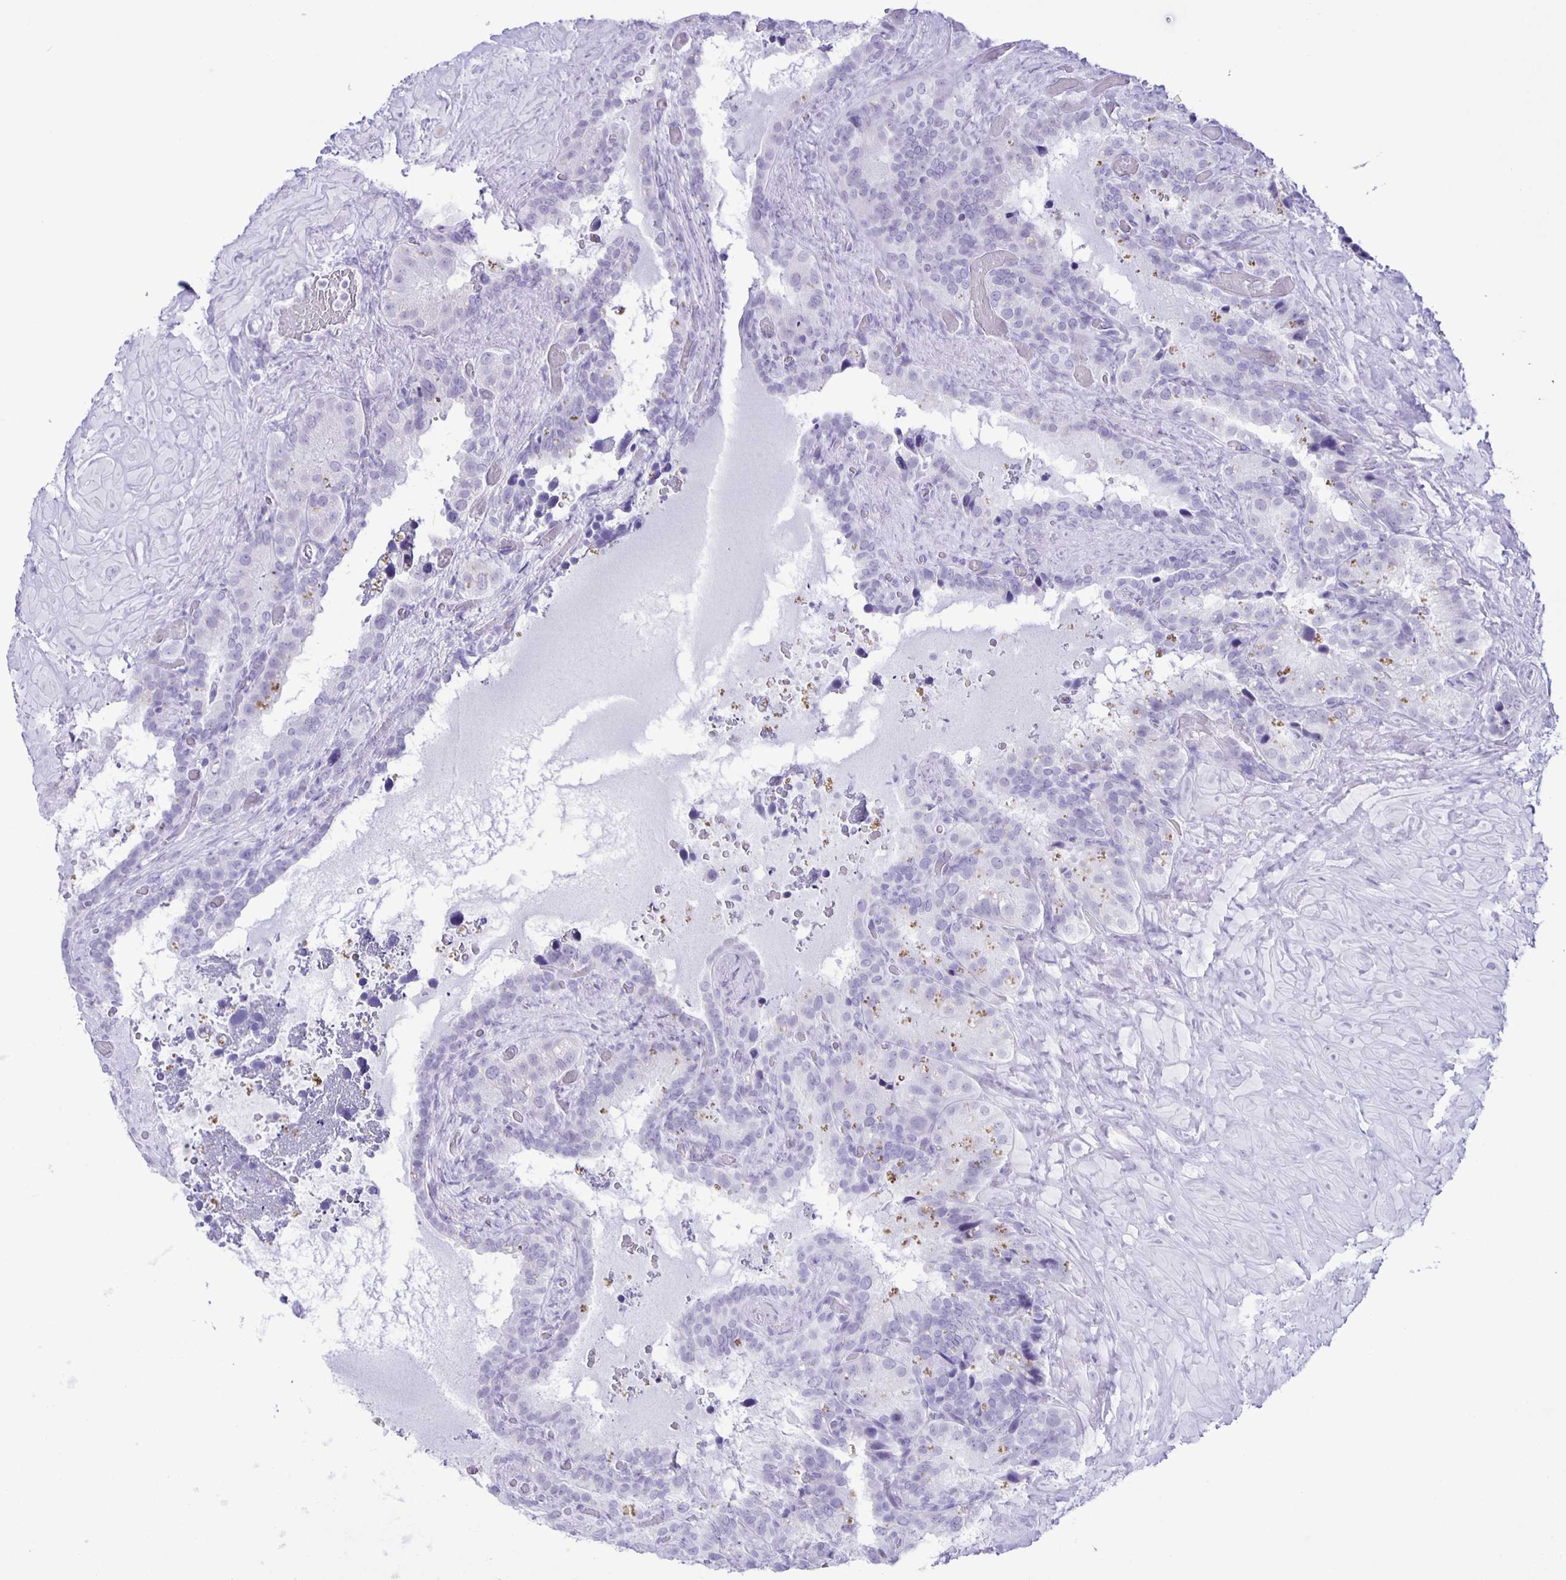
{"staining": {"intensity": "negative", "quantity": "none", "location": "none"}, "tissue": "seminal vesicle", "cell_type": "Glandular cells", "image_type": "normal", "snomed": [{"axis": "morphology", "description": "Normal tissue, NOS"}, {"axis": "topography", "description": "Seminal veicle"}], "caption": "Glandular cells show no significant protein positivity in normal seminal vesicle. (Brightfield microscopy of DAB (3,3'-diaminobenzidine) immunohistochemistry at high magnification).", "gene": "EZHIP", "patient": {"sex": "male", "age": 60}}